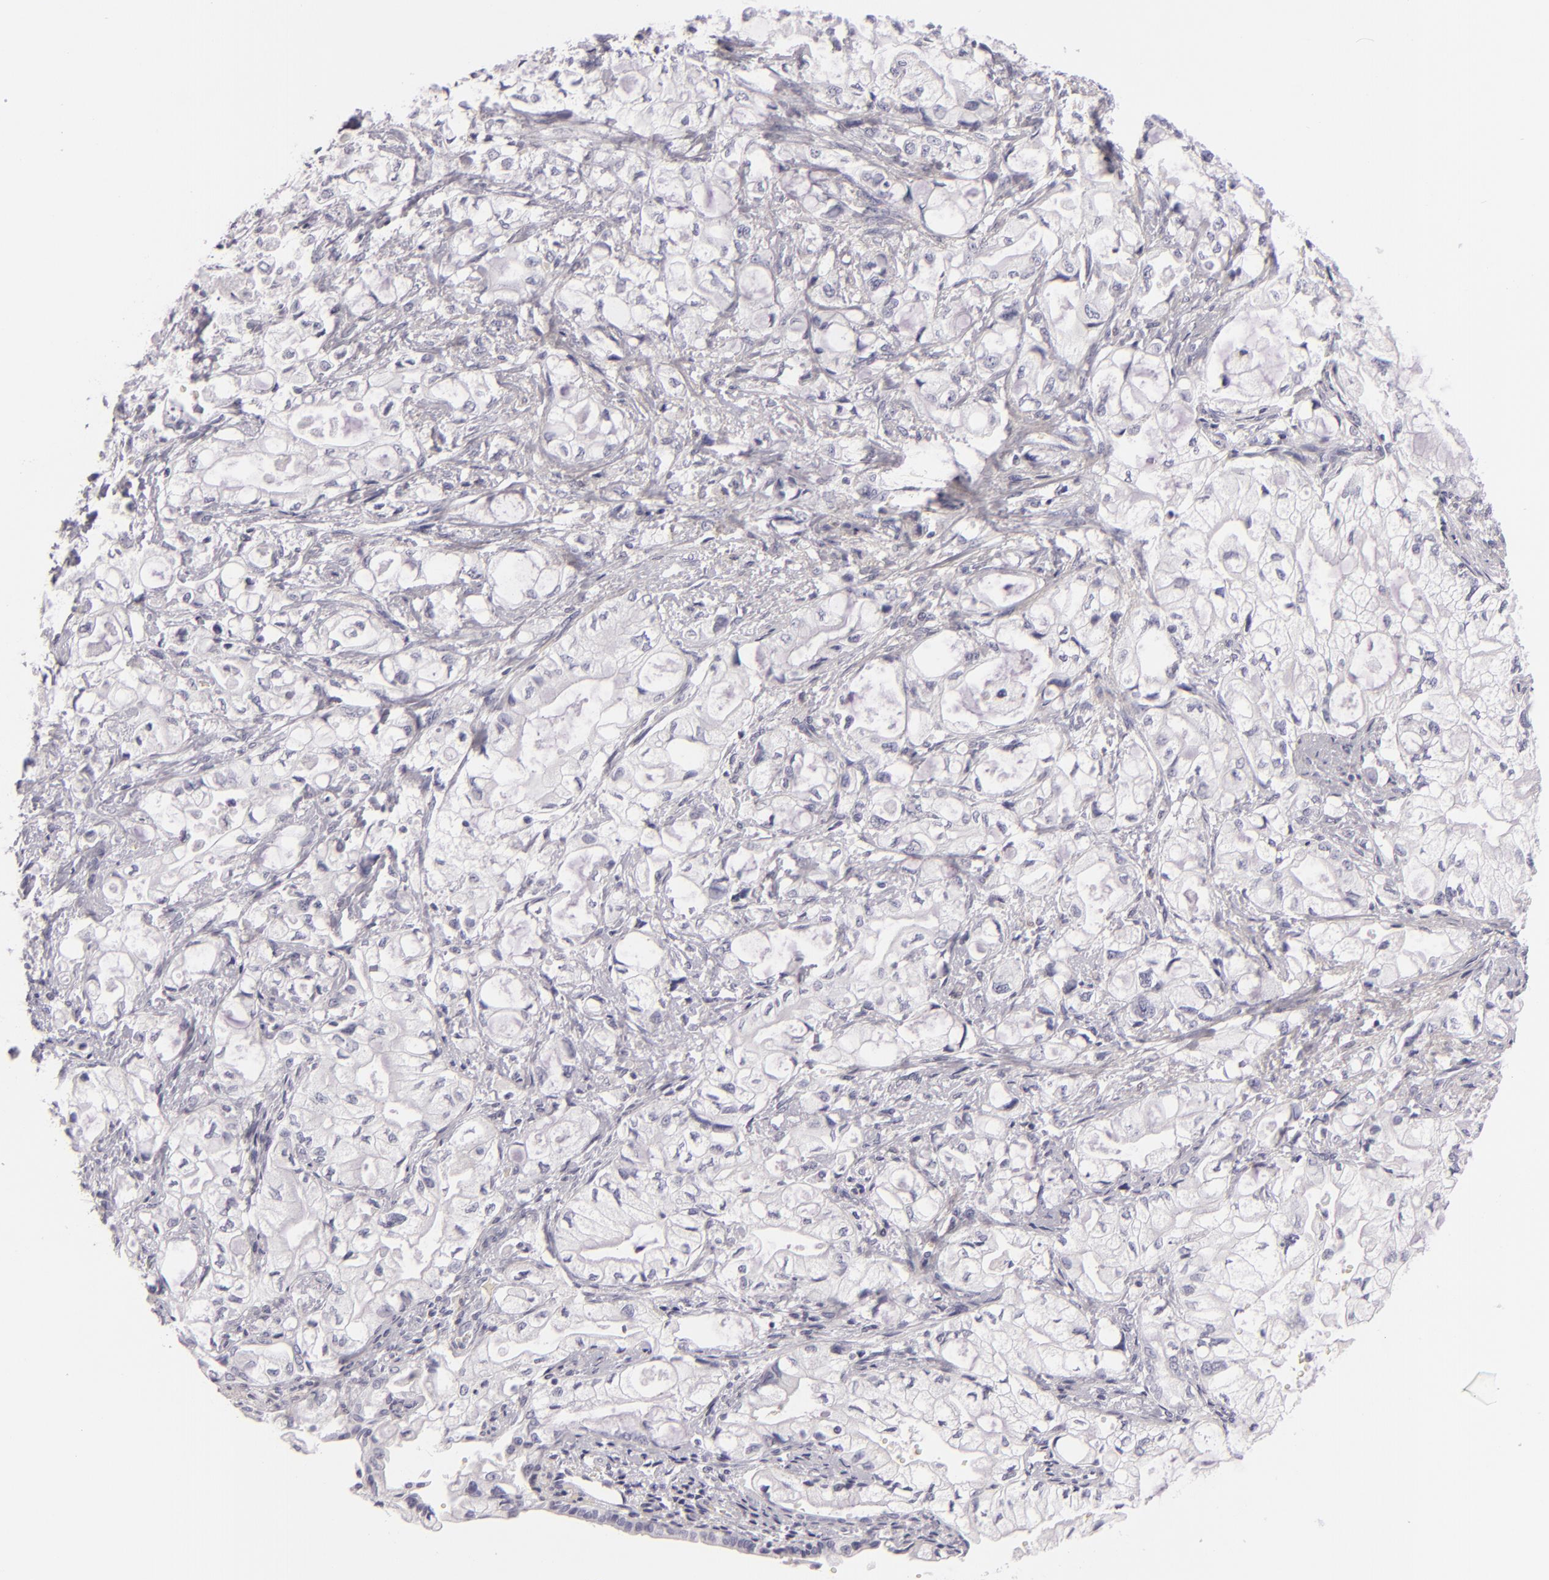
{"staining": {"intensity": "negative", "quantity": "none", "location": "none"}, "tissue": "pancreatic cancer", "cell_type": "Tumor cells", "image_type": "cancer", "snomed": [{"axis": "morphology", "description": "Adenocarcinoma, NOS"}, {"axis": "topography", "description": "Pancreas"}], "caption": "Immunohistochemistry photomicrograph of neoplastic tissue: human pancreatic cancer (adenocarcinoma) stained with DAB (3,3'-diaminobenzidine) reveals no significant protein positivity in tumor cells.", "gene": "F13A1", "patient": {"sex": "male", "age": 79}}